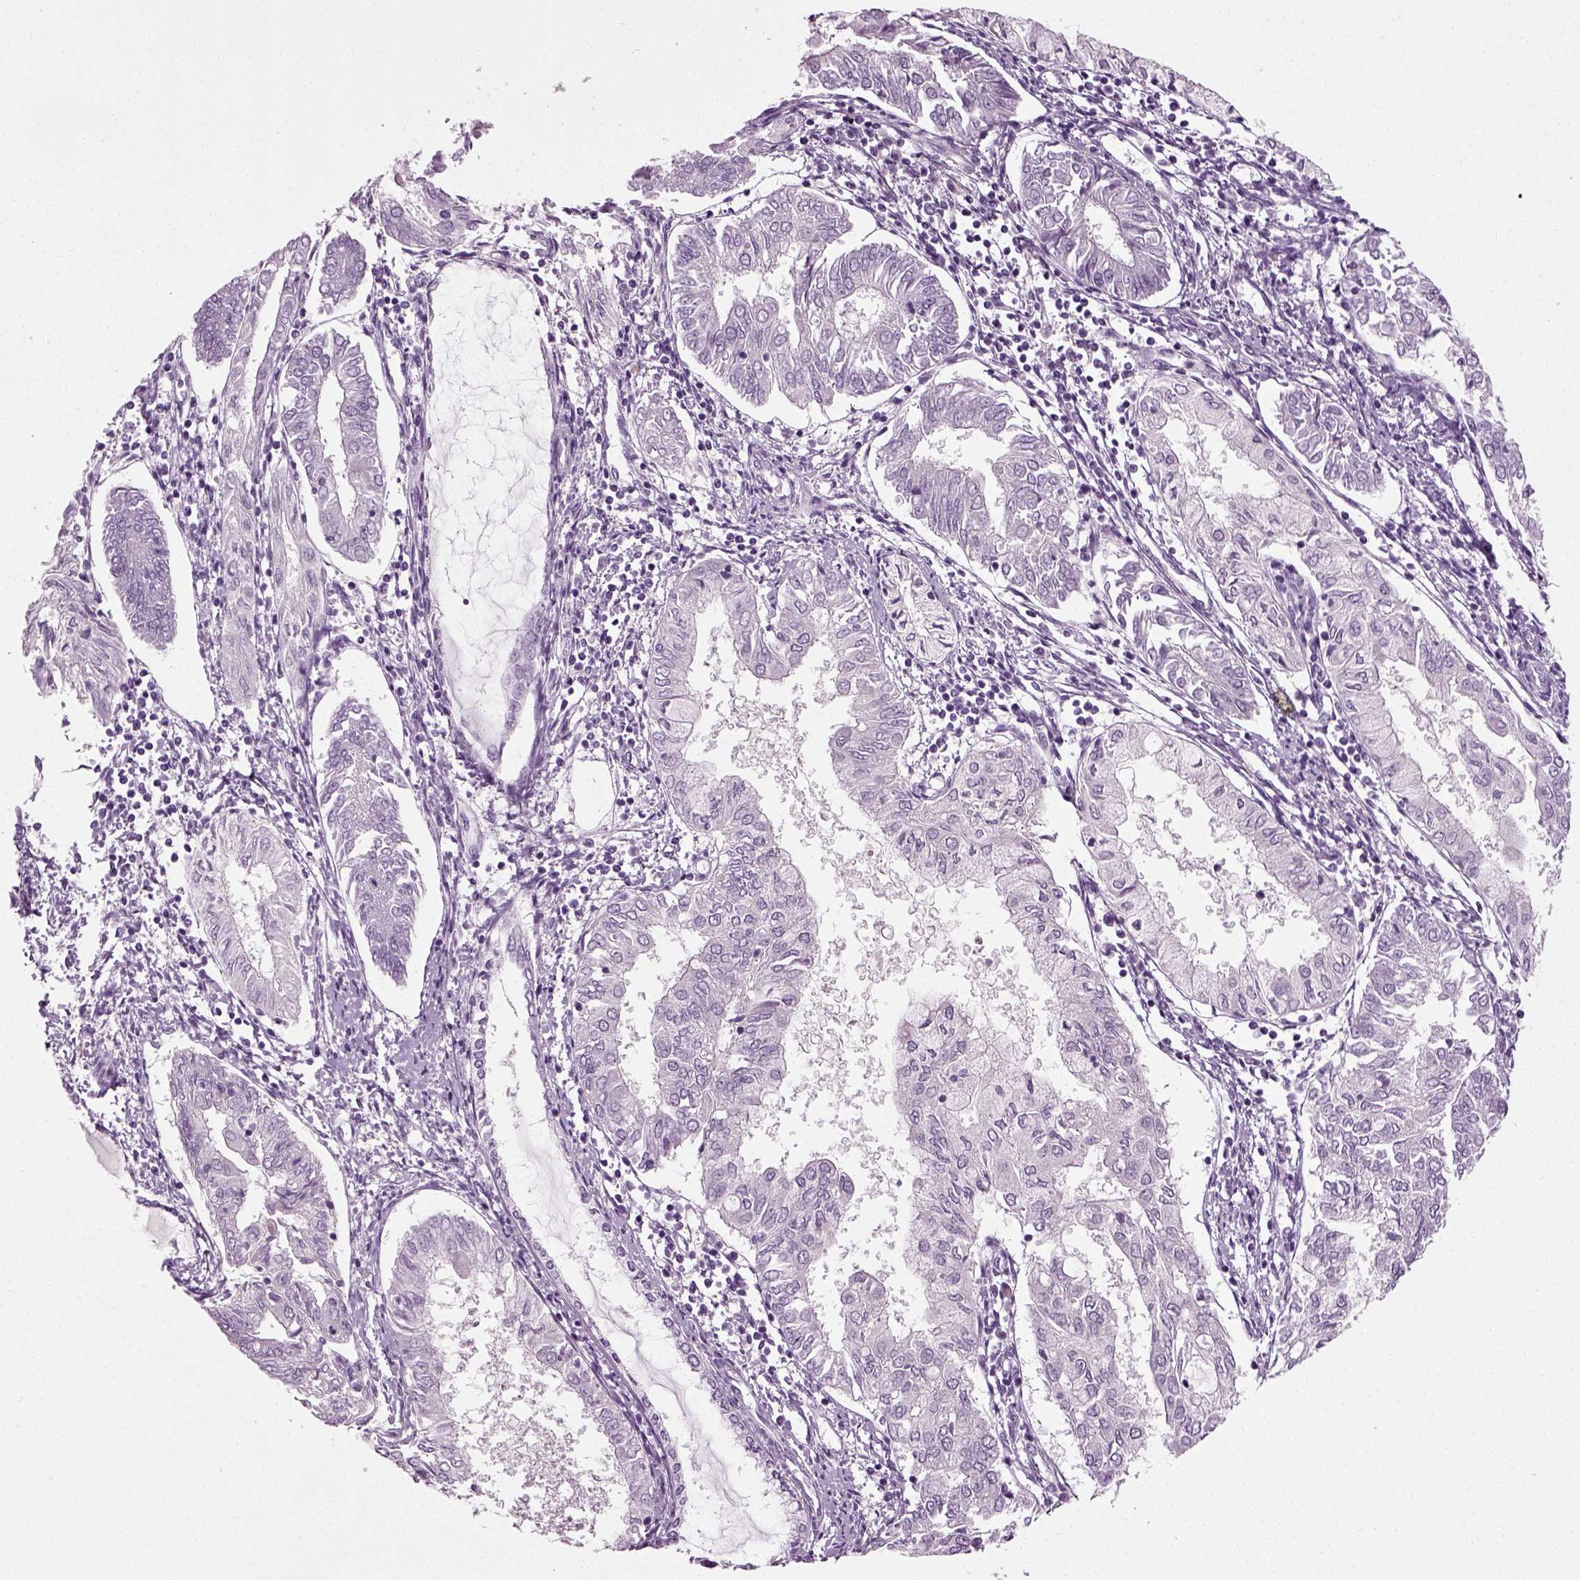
{"staining": {"intensity": "negative", "quantity": "none", "location": "none"}, "tissue": "endometrial cancer", "cell_type": "Tumor cells", "image_type": "cancer", "snomed": [{"axis": "morphology", "description": "Adenocarcinoma, NOS"}, {"axis": "topography", "description": "Endometrium"}], "caption": "IHC micrograph of neoplastic tissue: human endometrial cancer (adenocarcinoma) stained with DAB reveals no significant protein expression in tumor cells.", "gene": "SCG5", "patient": {"sex": "female", "age": 68}}